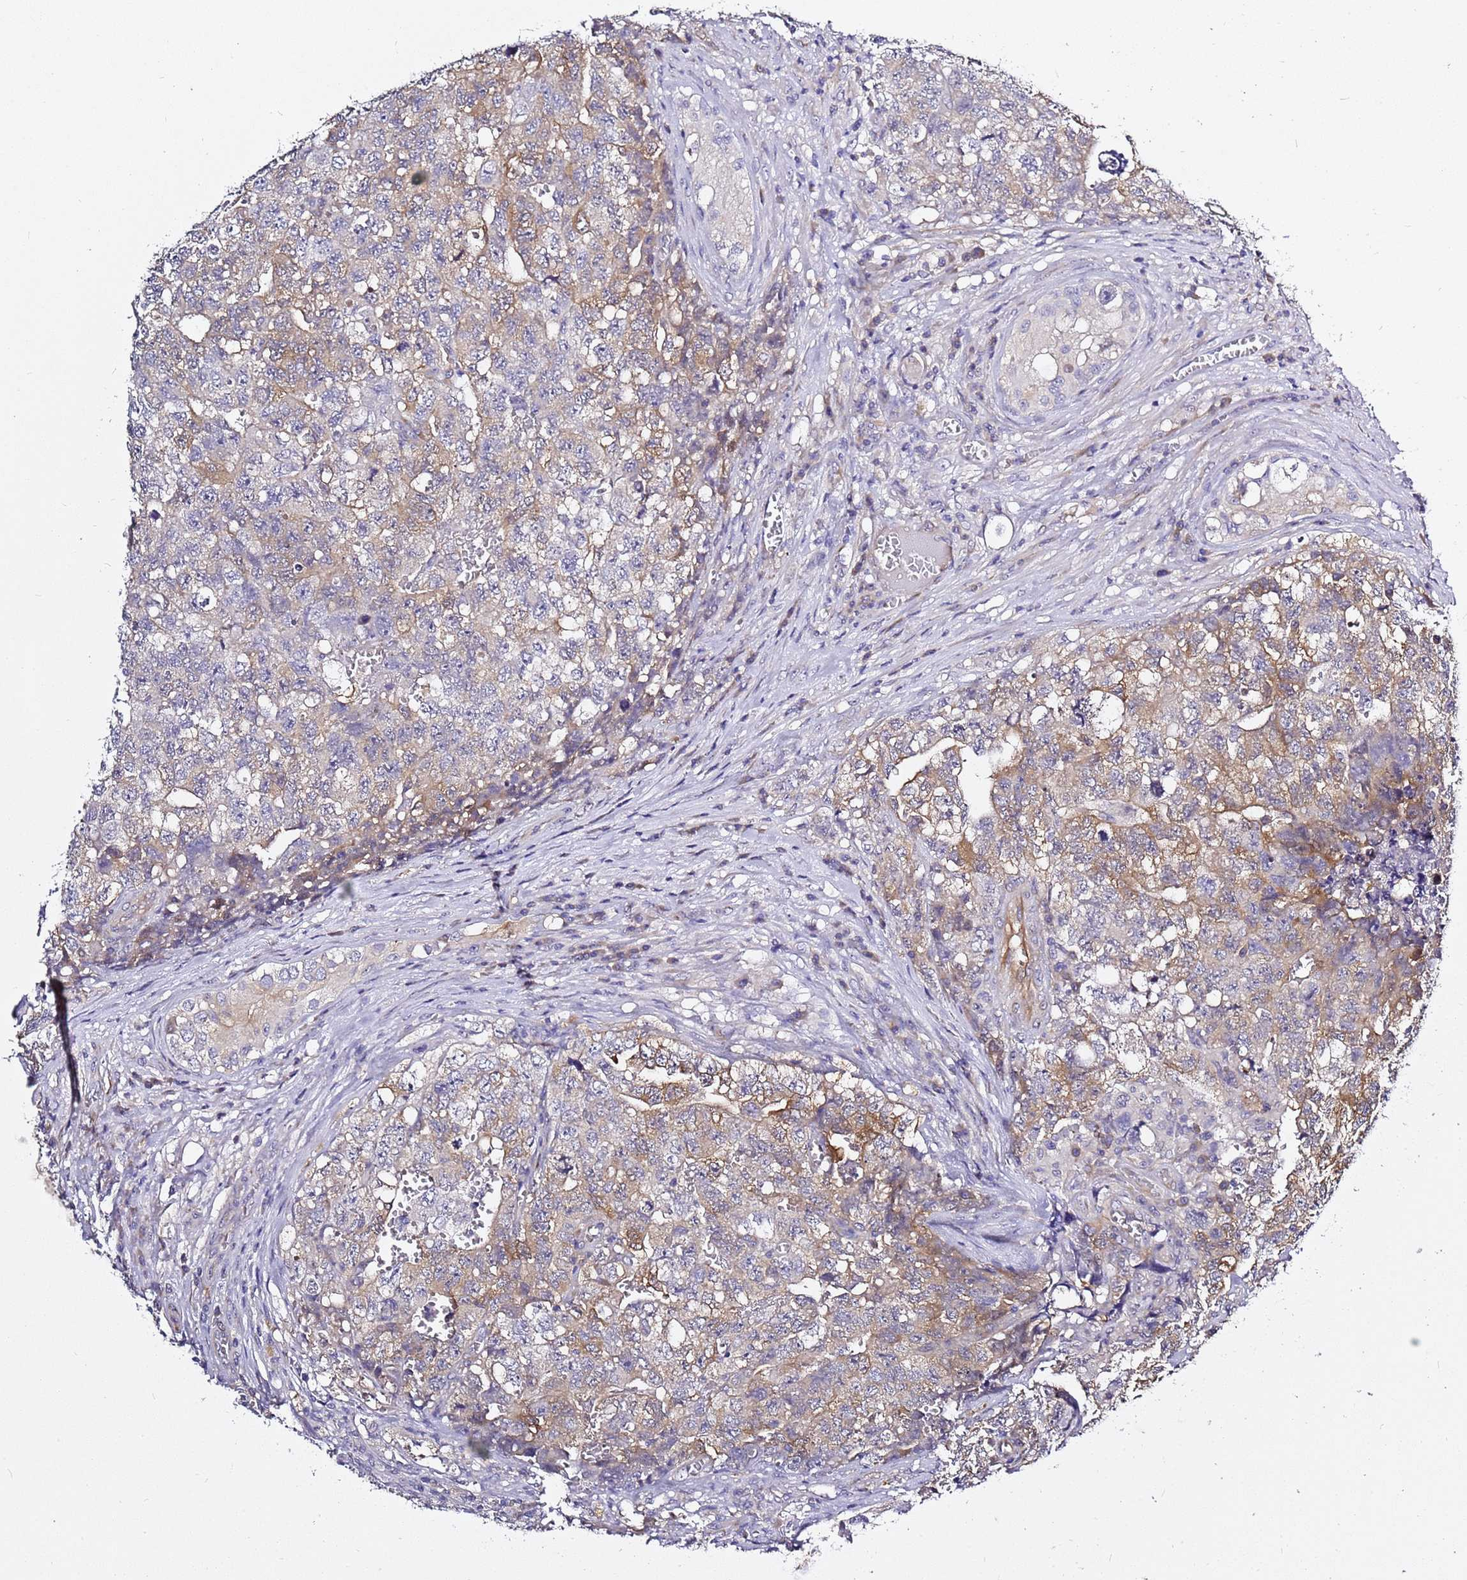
{"staining": {"intensity": "moderate", "quantity": "<25%", "location": "cytoplasmic/membranous"}, "tissue": "testis cancer", "cell_type": "Tumor cells", "image_type": "cancer", "snomed": [{"axis": "morphology", "description": "Carcinoma, Embryonal, NOS"}, {"axis": "topography", "description": "Testis"}], "caption": "Immunohistochemistry (IHC) (DAB) staining of human testis cancer displays moderate cytoplasmic/membranous protein expression in about <25% of tumor cells.", "gene": "RFK", "patient": {"sex": "male", "age": 31}}